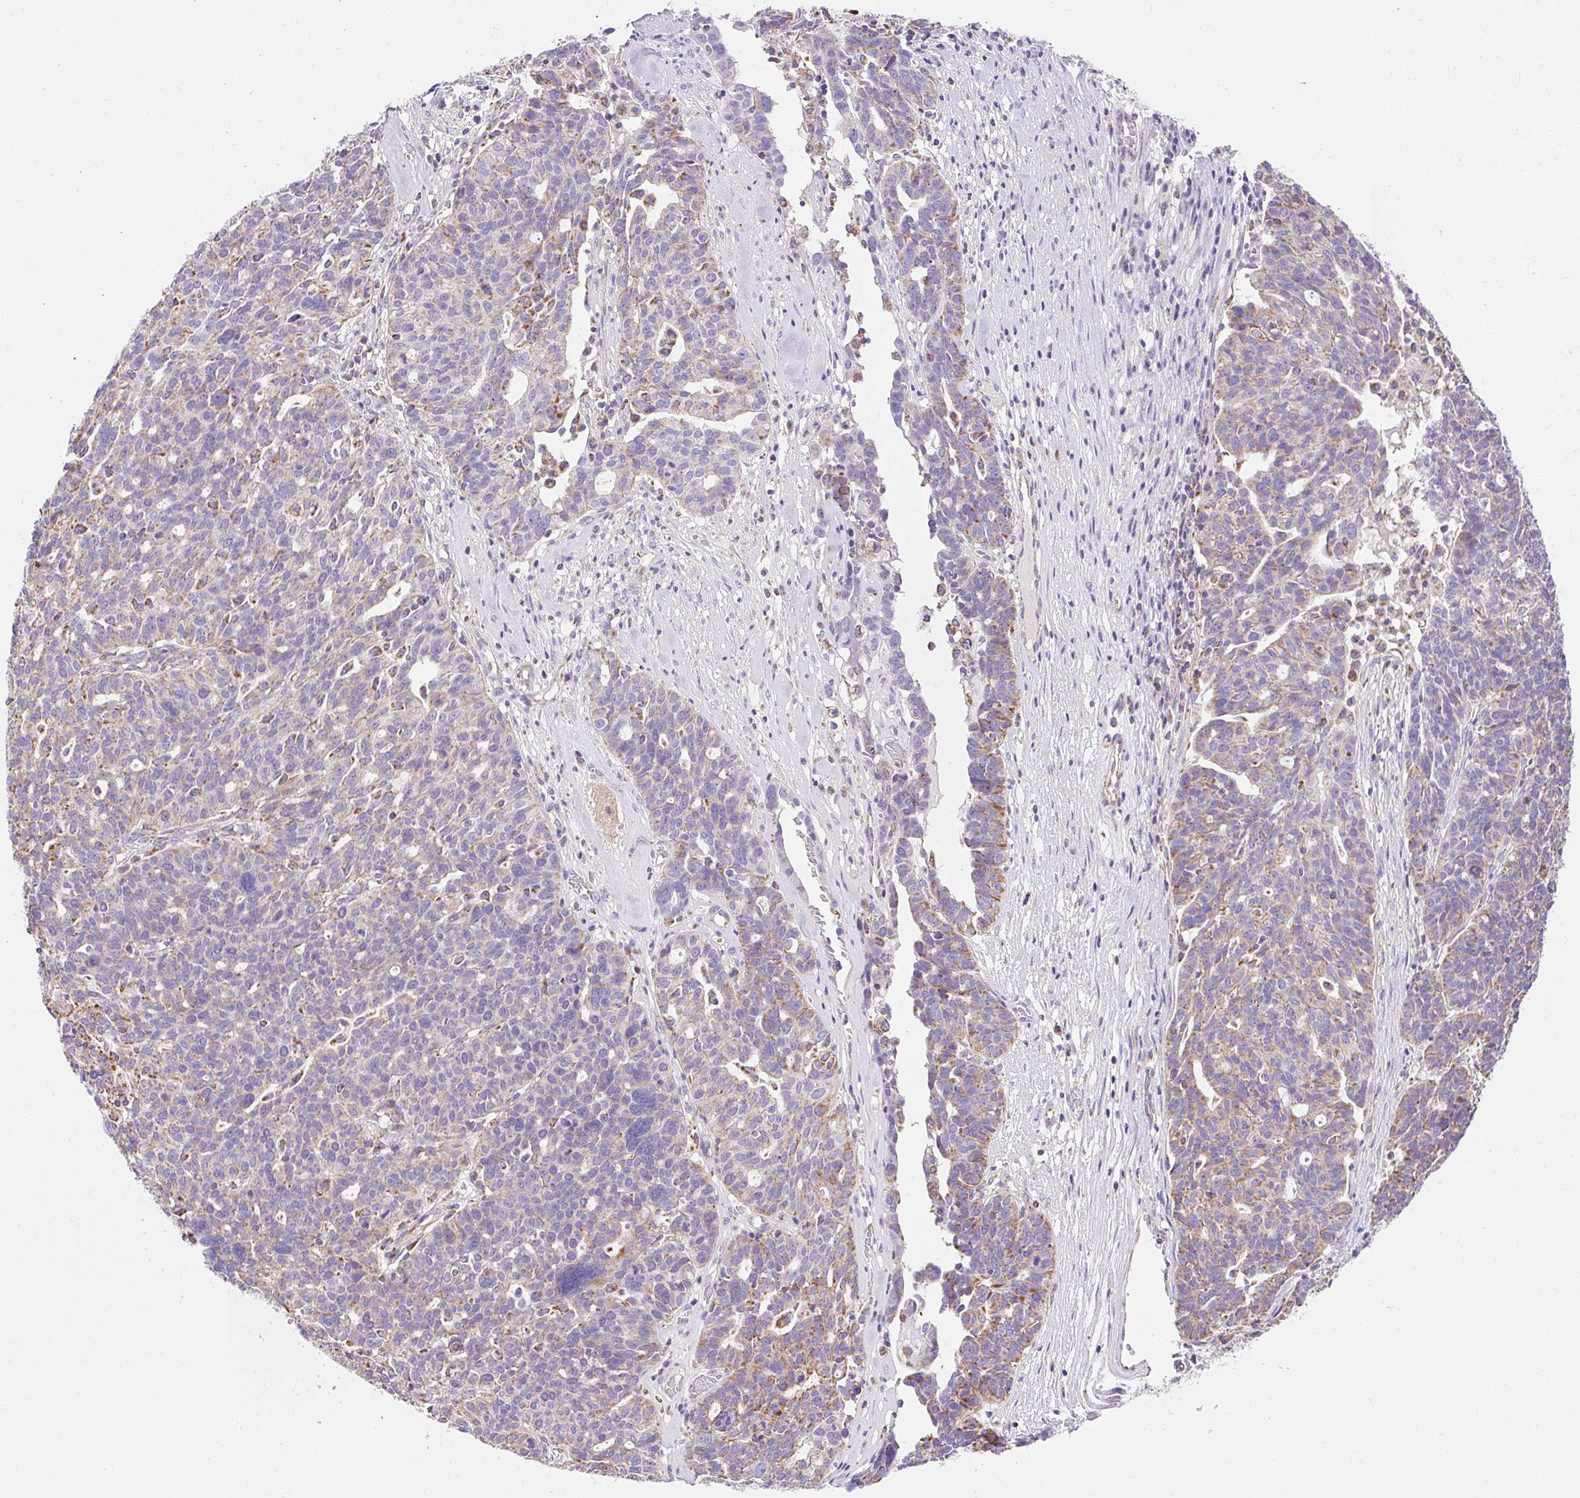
{"staining": {"intensity": "moderate", "quantity": "25%-75%", "location": "cytoplasmic/membranous"}, "tissue": "ovarian cancer", "cell_type": "Tumor cells", "image_type": "cancer", "snomed": [{"axis": "morphology", "description": "Cystadenocarcinoma, serous, NOS"}, {"axis": "topography", "description": "Ovary"}], "caption": "Immunohistochemistry staining of ovarian cancer, which reveals medium levels of moderate cytoplasmic/membranous expression in about 25%-75% of tumor cells indicating moderate cytoplasmic/membranous protein staining. The staining was performed using DAB (3,3'-diaminobenzidine) (brown) for protein detection and nuclei were counterstained in hematoxylin (blue).", "gene": "DAAM2", "patient": {"sex": "female", "age": 59}}